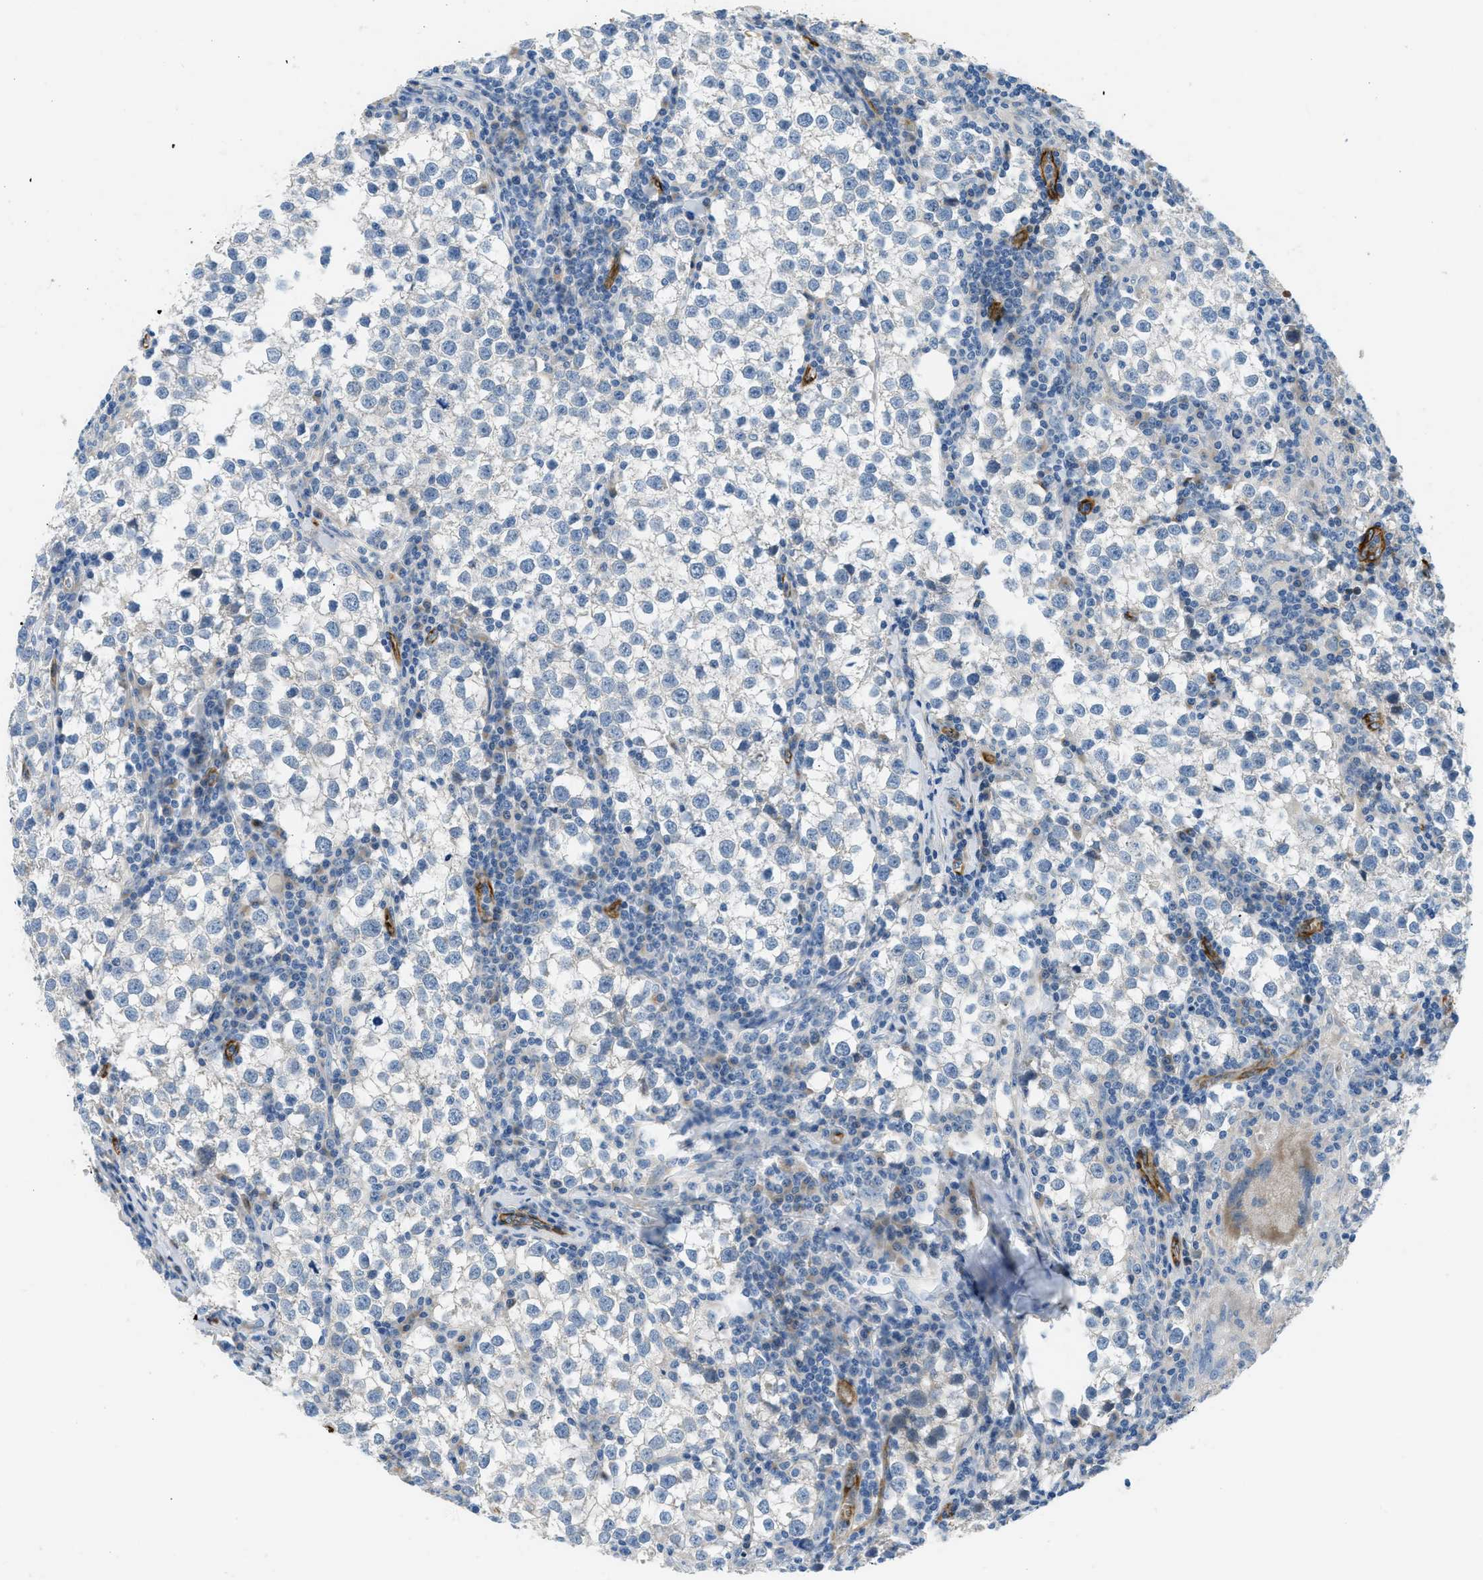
{"staining": {"intensity": "negative", "quantity": "none", "location": "none"}, "tissue": "testis cancer", "cell_type": "Tumor cells", "image_type": "cancer", "snomed": [{"axis": "morphology", "description": "Seminoma, NOS"}, {"axis": "morphology", "description": "Carcinoma, Embryonal, NOS"}, {"axis": "topography", "description": "Testis"}], "caption": "An image of testis seminoma stained for a protein exhibits no brown staining in tumor cells.", "gene": "COL15A1", "patient": {"sex": "male", "age": 36}}